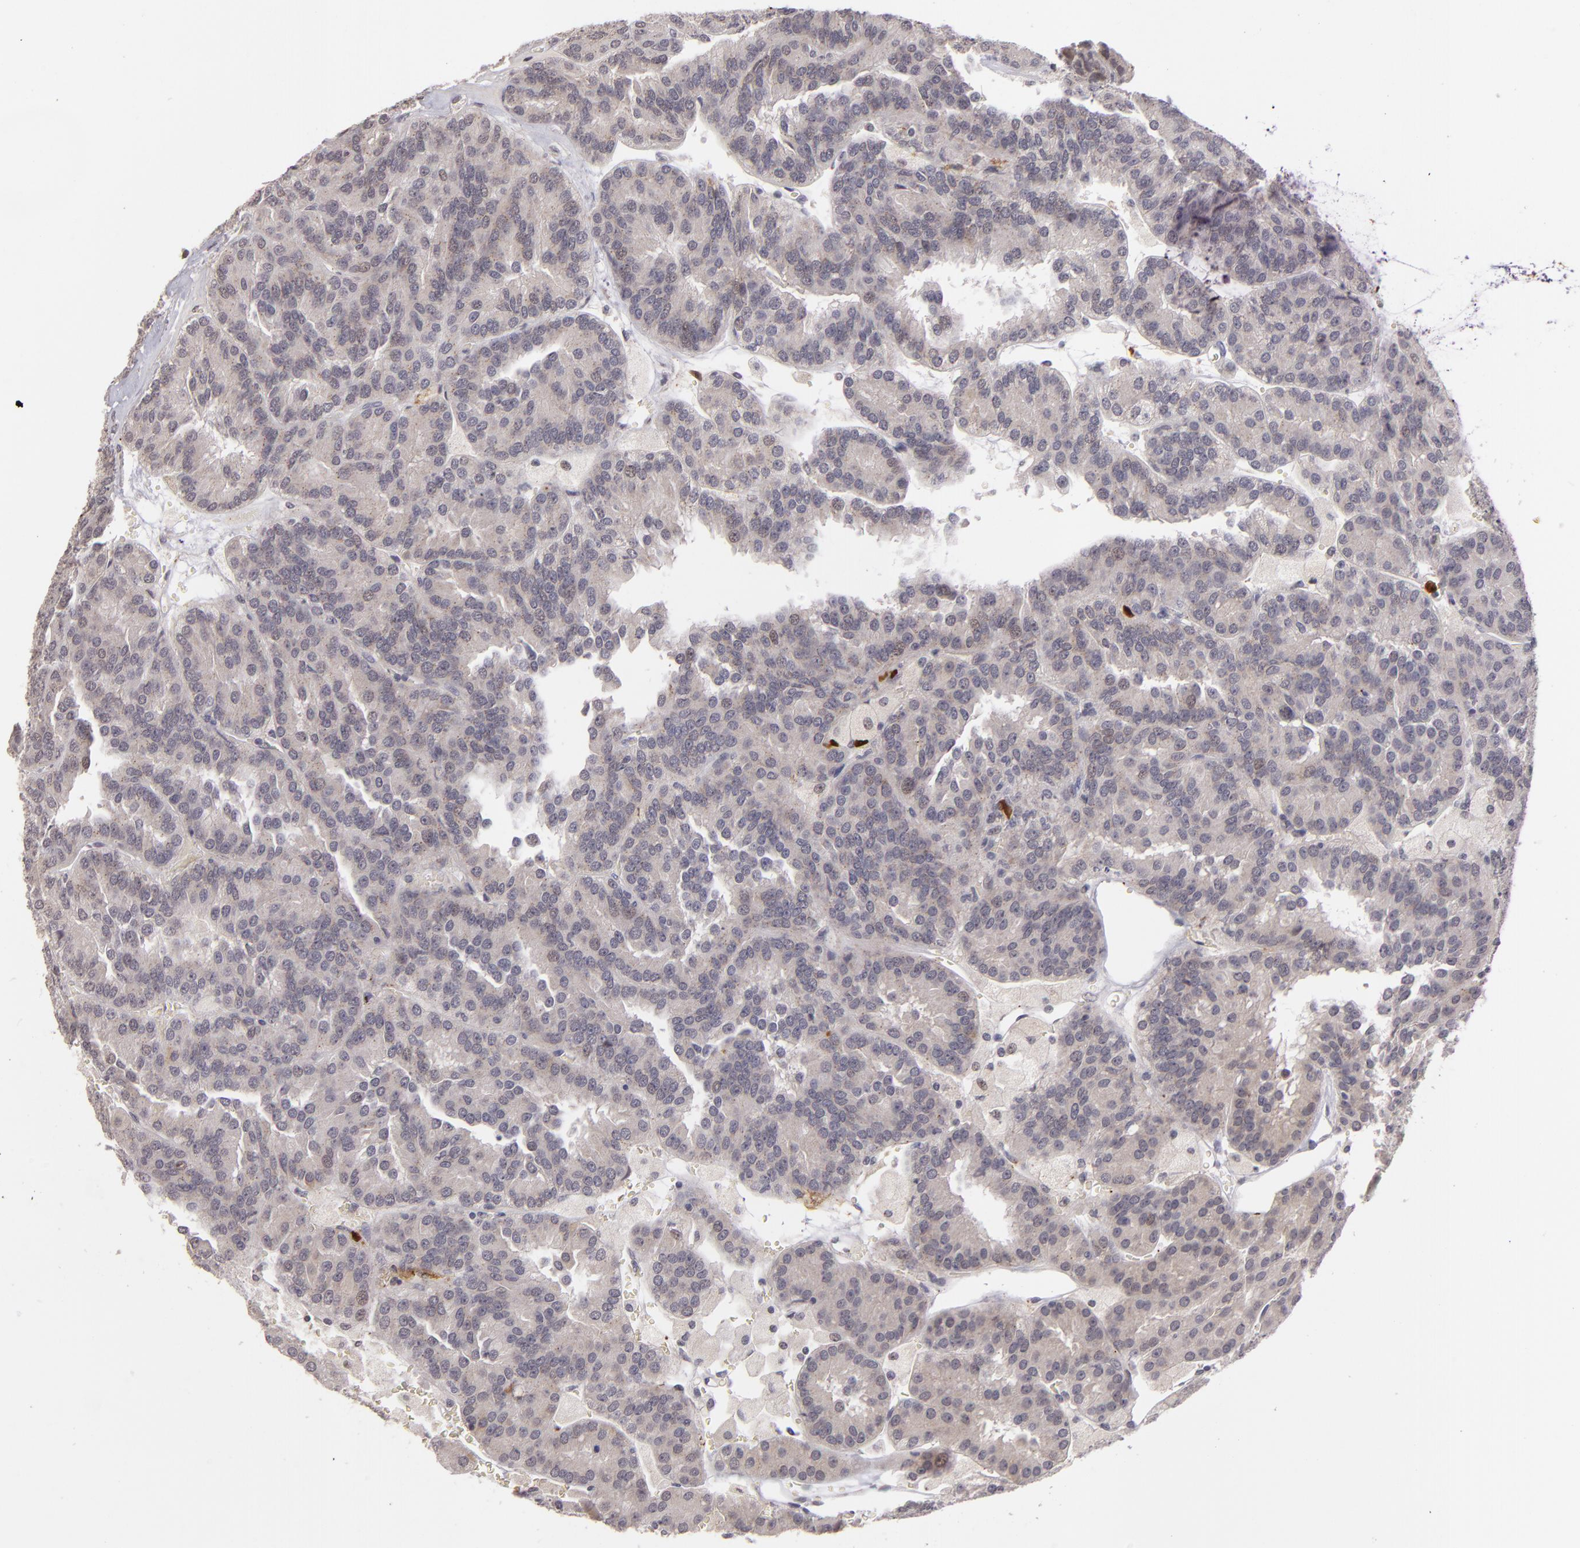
{"staining": {"intensity": "negative", "quantity": "none", "location": "none"}, "tissue": "renal cancer", "cell_type": "Tumor cells", "image_type": "cancer", "snomed": [{"axis": "morphology", "description": "Adenocarcinoma, NOS"}, {"axis": "topography", "description": "Kidney"}], "caption": "A micrograph of adenocarcinoma (renal) stained for a protein demonstrates no brown staining in tumor cells. (Brightfield microscopy of DAB (3,3'-diaminobenzidine) IHC at high magnification).", "gene": "RXRG", "patient": {"sex": "male", "age": 46}}